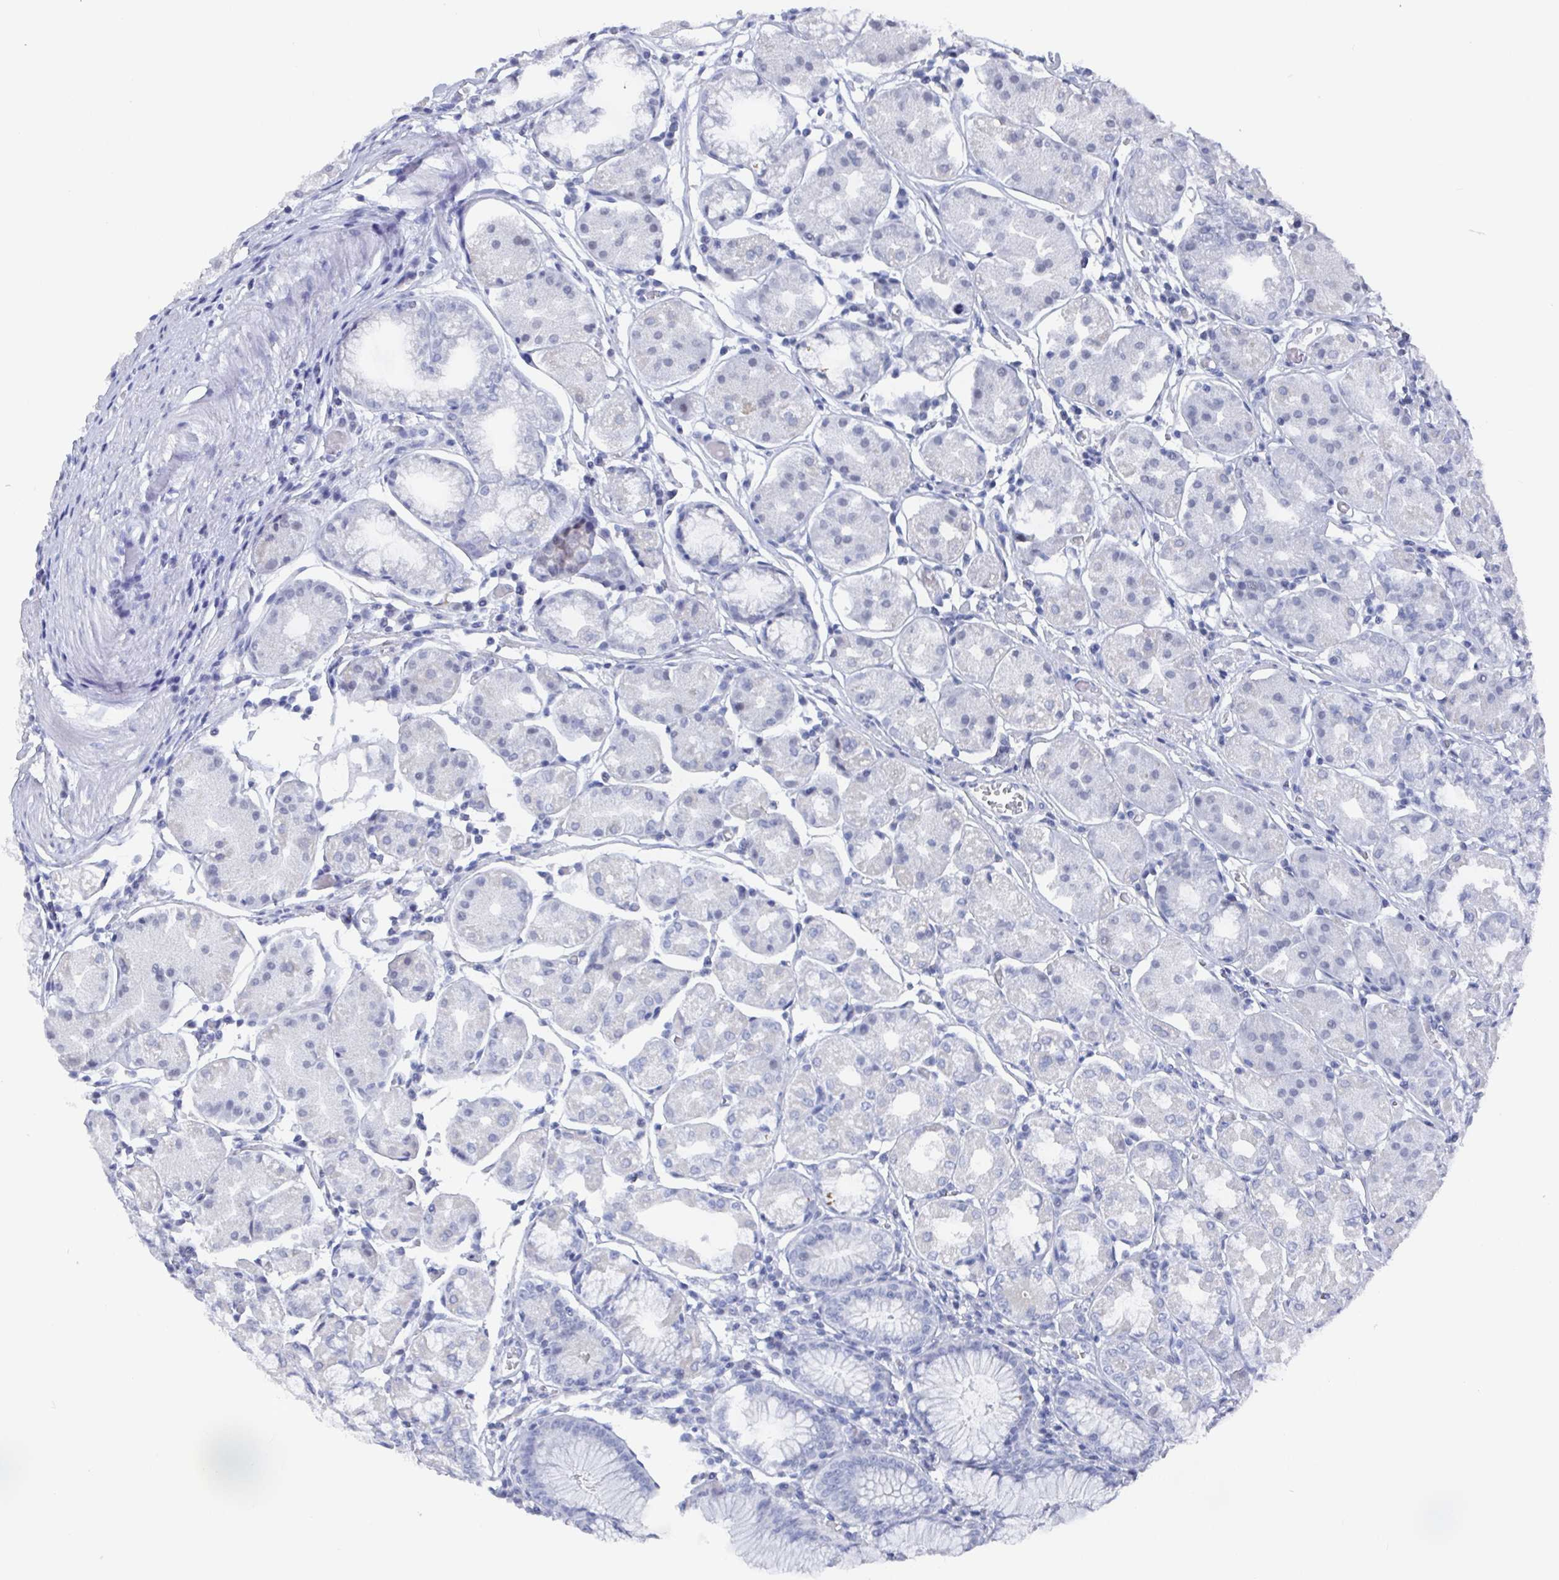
{"staining": {"intensity": "negative", "quantity": "none", "location": "none"}, "tissue": "stomach", "cell_type": "Glandular cells", "image_type": "normal", "snomed": [{"axis": "morphology", "description": "Normal tissue, NOS"}, {"axis": "topography", "description": "Stomach"}], "caption": "An IHC image of unremarkable stomach is shown. There is no staining in glandular cells of stomach. (Immunohistochemistry, brightfield microscopy, high magnification).", "gene": "CAMKV", "patient": {"sex": "male", "age": 55}}